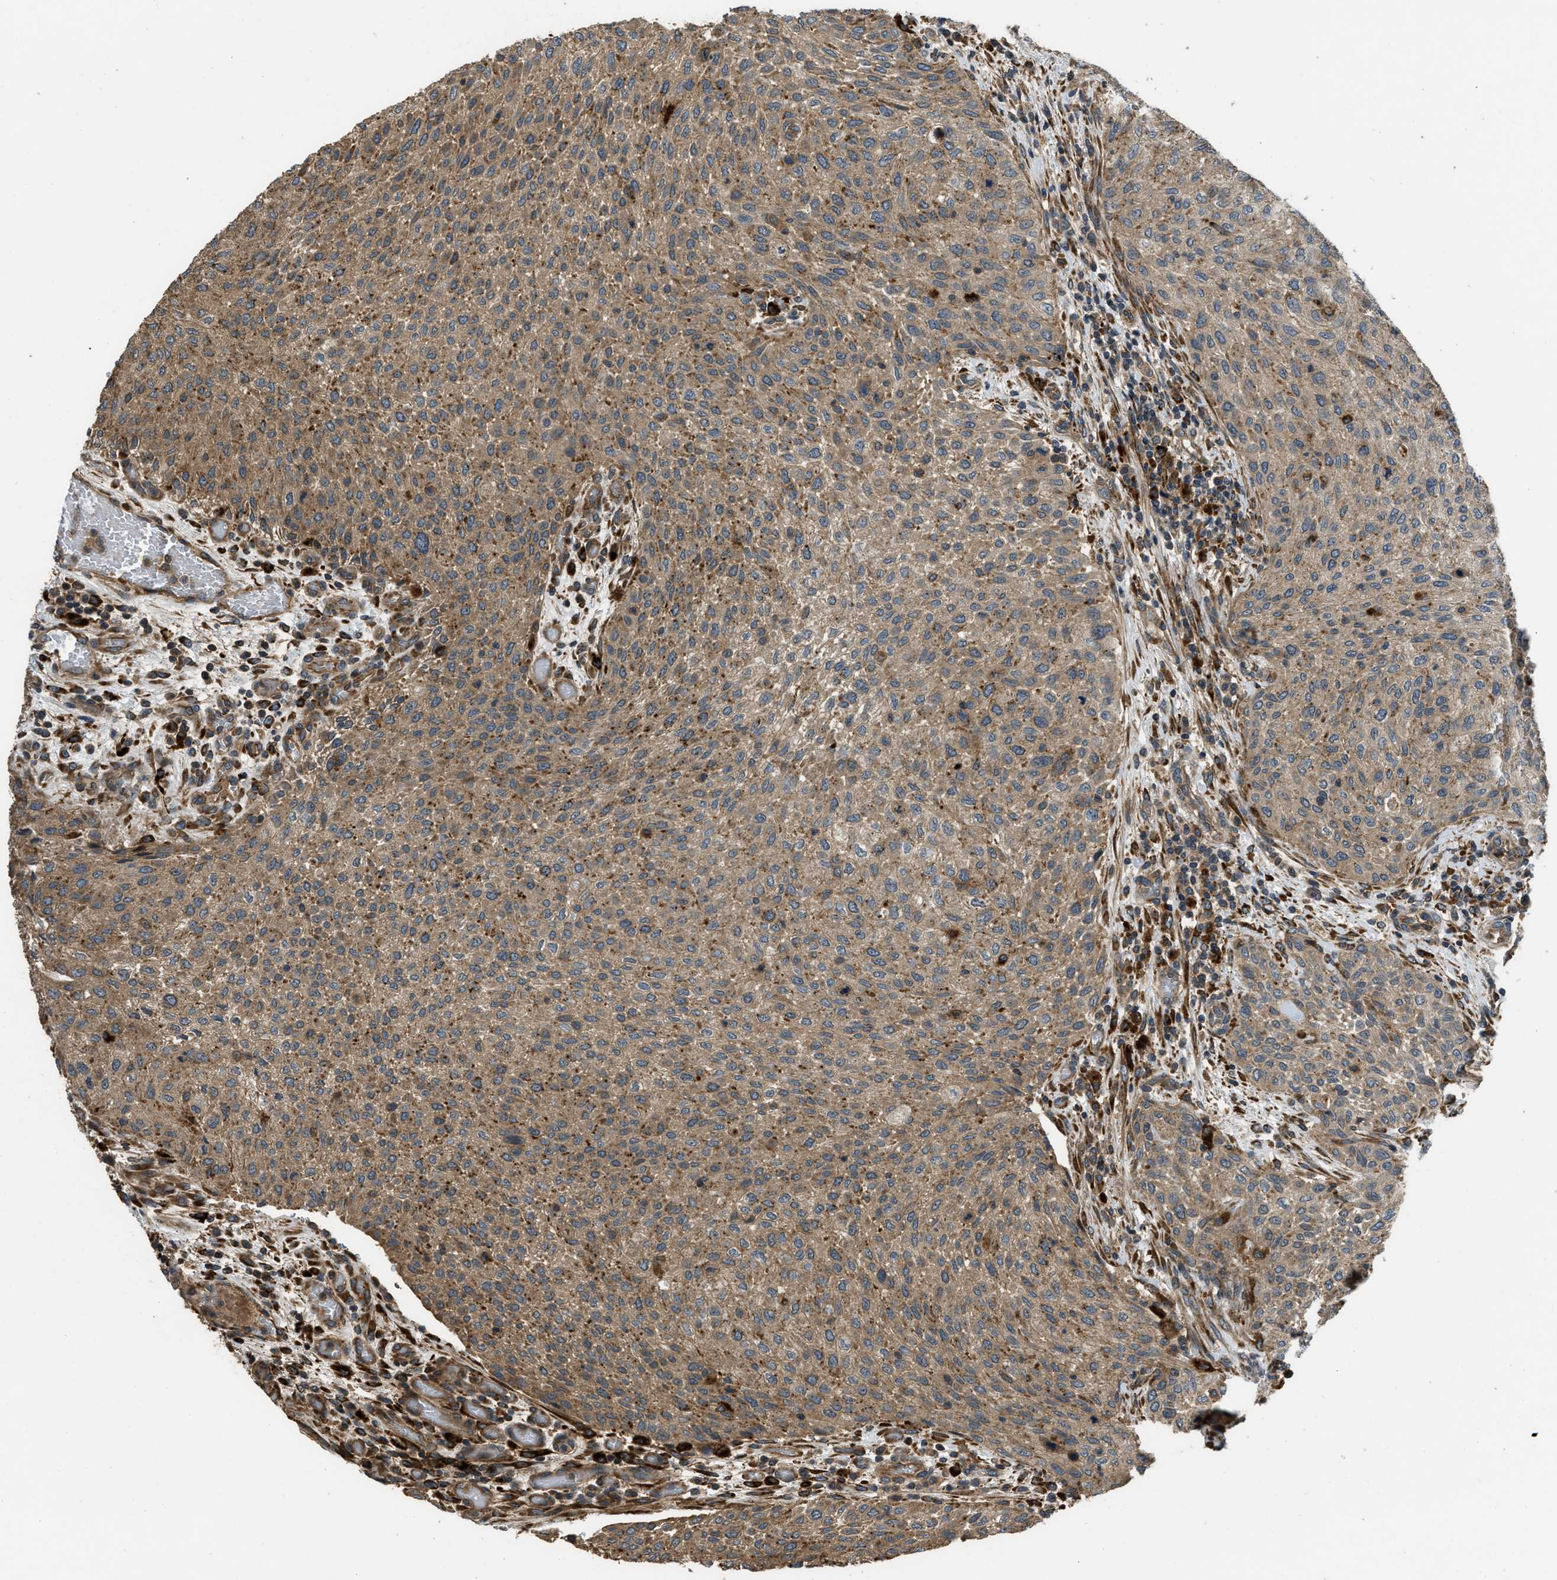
{"staining": {"intensity": "moderate", "quantity": ">75%", "location": "cytoplasmic/membranous"}, "tissue": "urothelial cancer", "cell_type": "Tumor cells", "image_type": "cancer", "snomed": [{"axis": "morphology", "description": "Urothelial carcinoma, Low grade"}, {"axis": "morphology", "description": "Urothelial carcinoma, High grade"}, {"axis": "topography", "description": "Urinary bladder"}], "caption": "IHC (DAB) staining of human urothelial cancer shows moderate cytoplasmic/membranous protein staining in about >75% of tumor cells.", "gene": "GGH", "patient": {"sex": "male", "age": 35}}